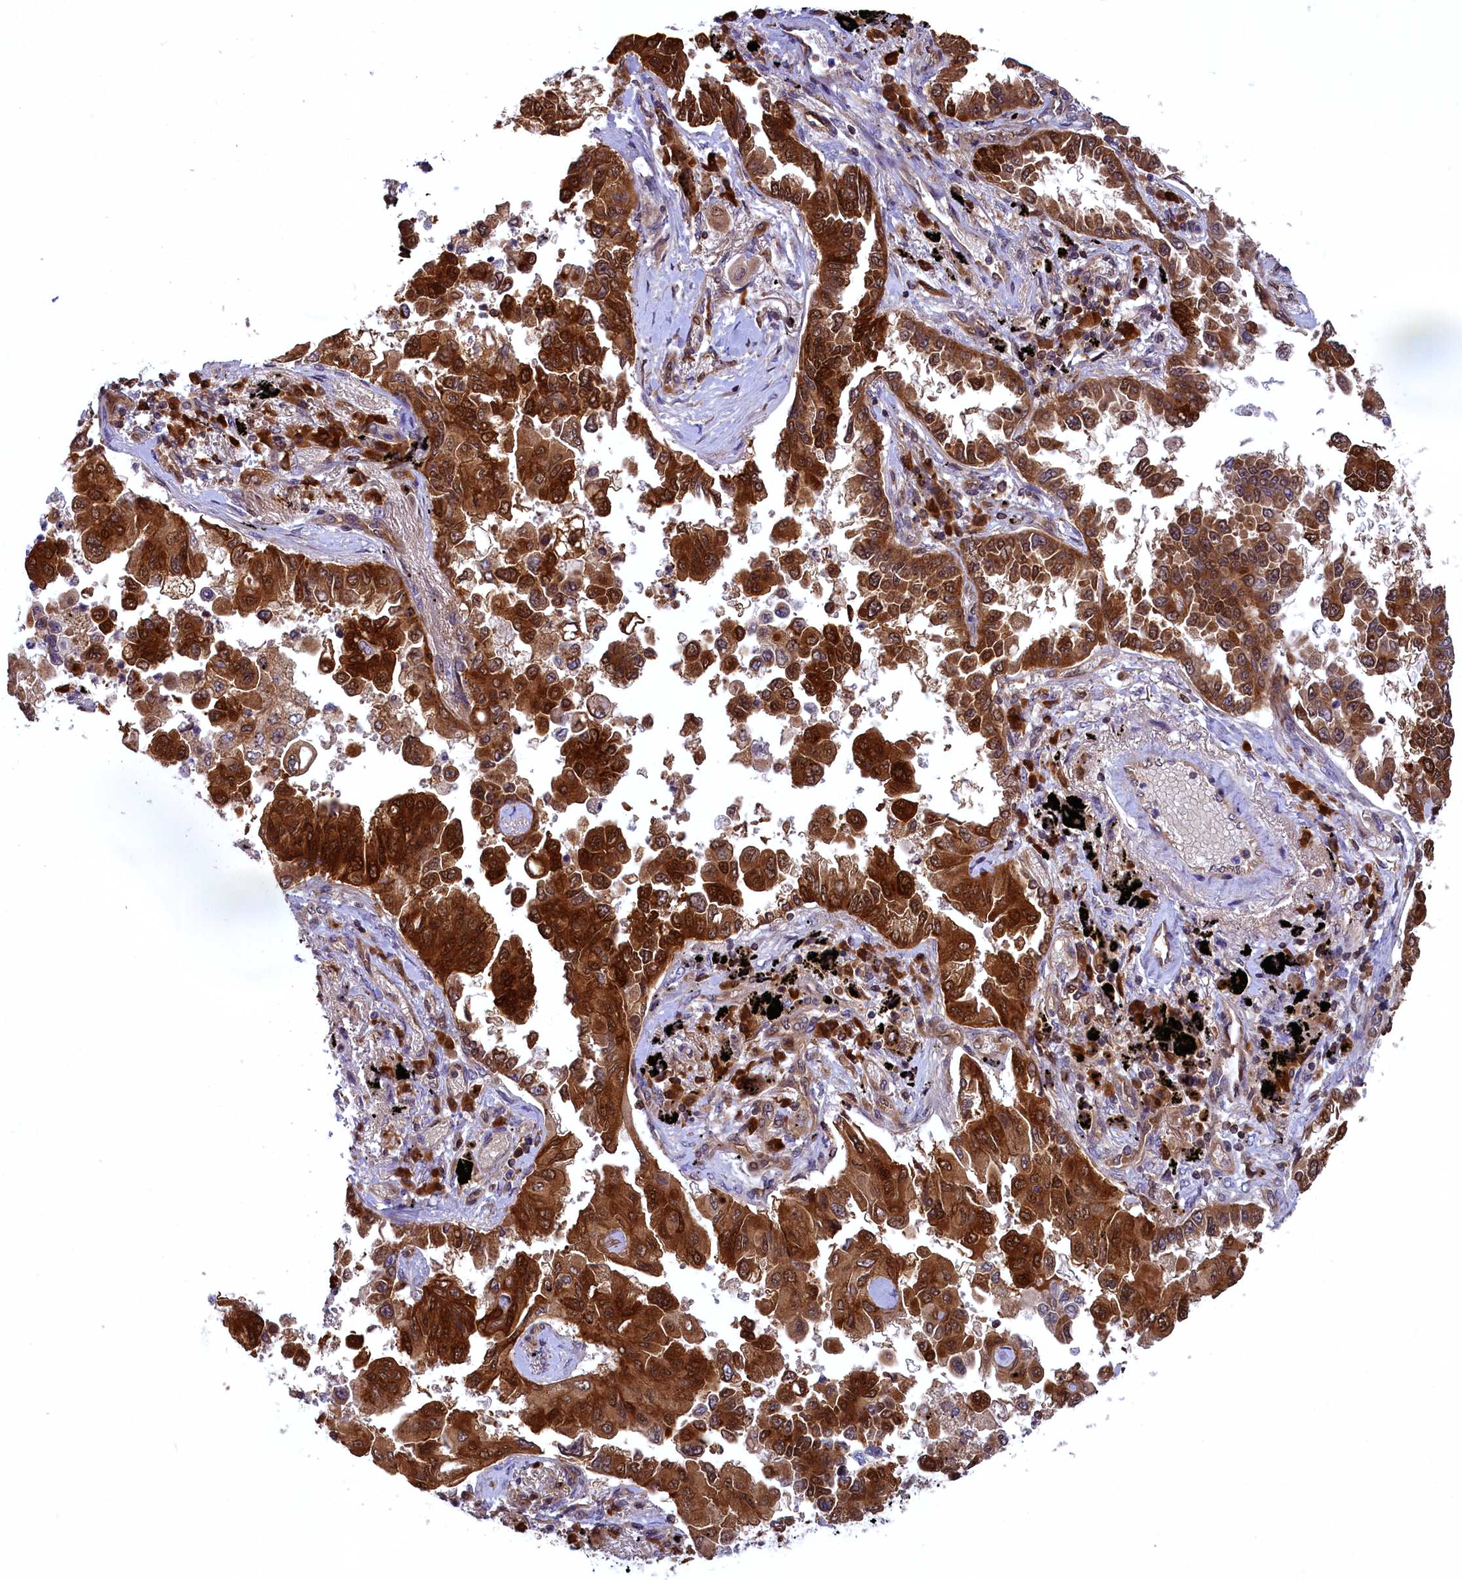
{"staining": {"intensity": "strong", "quantity": ">75%", "location": "cytoplasmic/membranous,nuclear"}, "tissue": "lung cancer", "cell_type": "Tumor cells", "image_type": "cancer", "snomed": [{"axis": "morphology", "description": "Adenocarcinoma, NOS"}, {"axis": "topography", "description": "Lung"}], "caption": "Protein expression analysis of human lung adenocarcinoma reveals strong cytoplasmic/membranous and nuclear positivity in approximately >75% of tumor cells.", "gene": "COX17", "patient": {"sex": "female", "age": 67}}